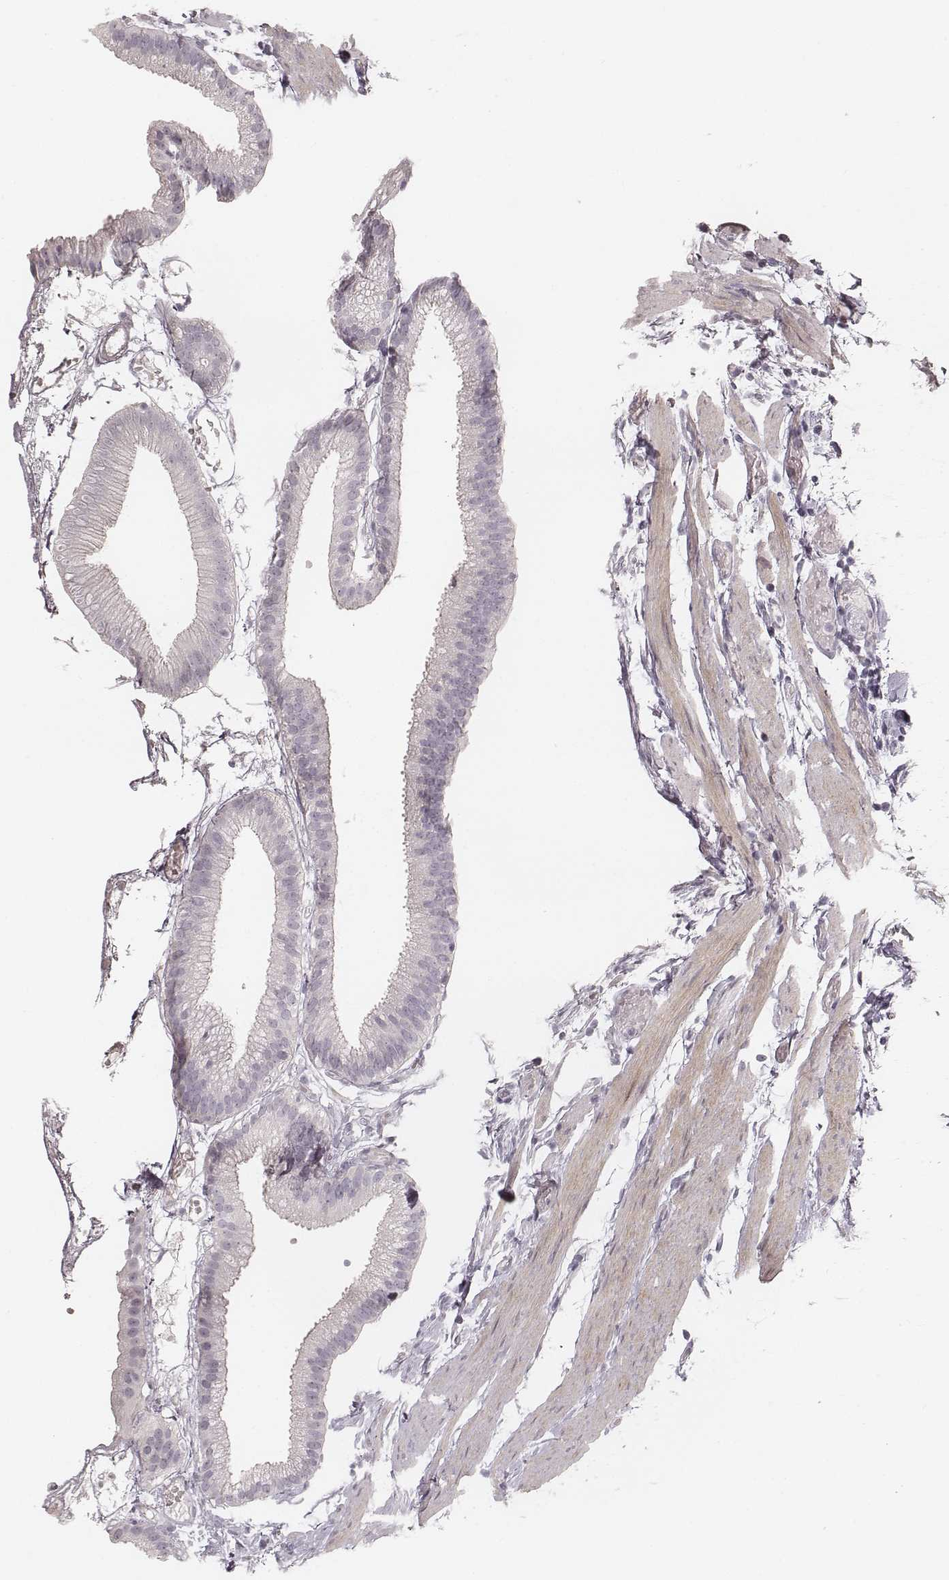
{"staining": {"intensity": "negative", "quantity": "none", "location": "none"}, "tissue": "gallbladder", "cell_type": "Glandular cells", "image_type": "normal", "snomed": [{"axis": "morphology", "description": "Normal tissue, NOS"}, {"axis": "topography", "description": "Gallbladder"}], "caption": "The histopathology image demonstrates no significant expression in glandular cells of gallbladder.", "gene": "SPATA24", "patient": {"sex": "female", "age": 45}}